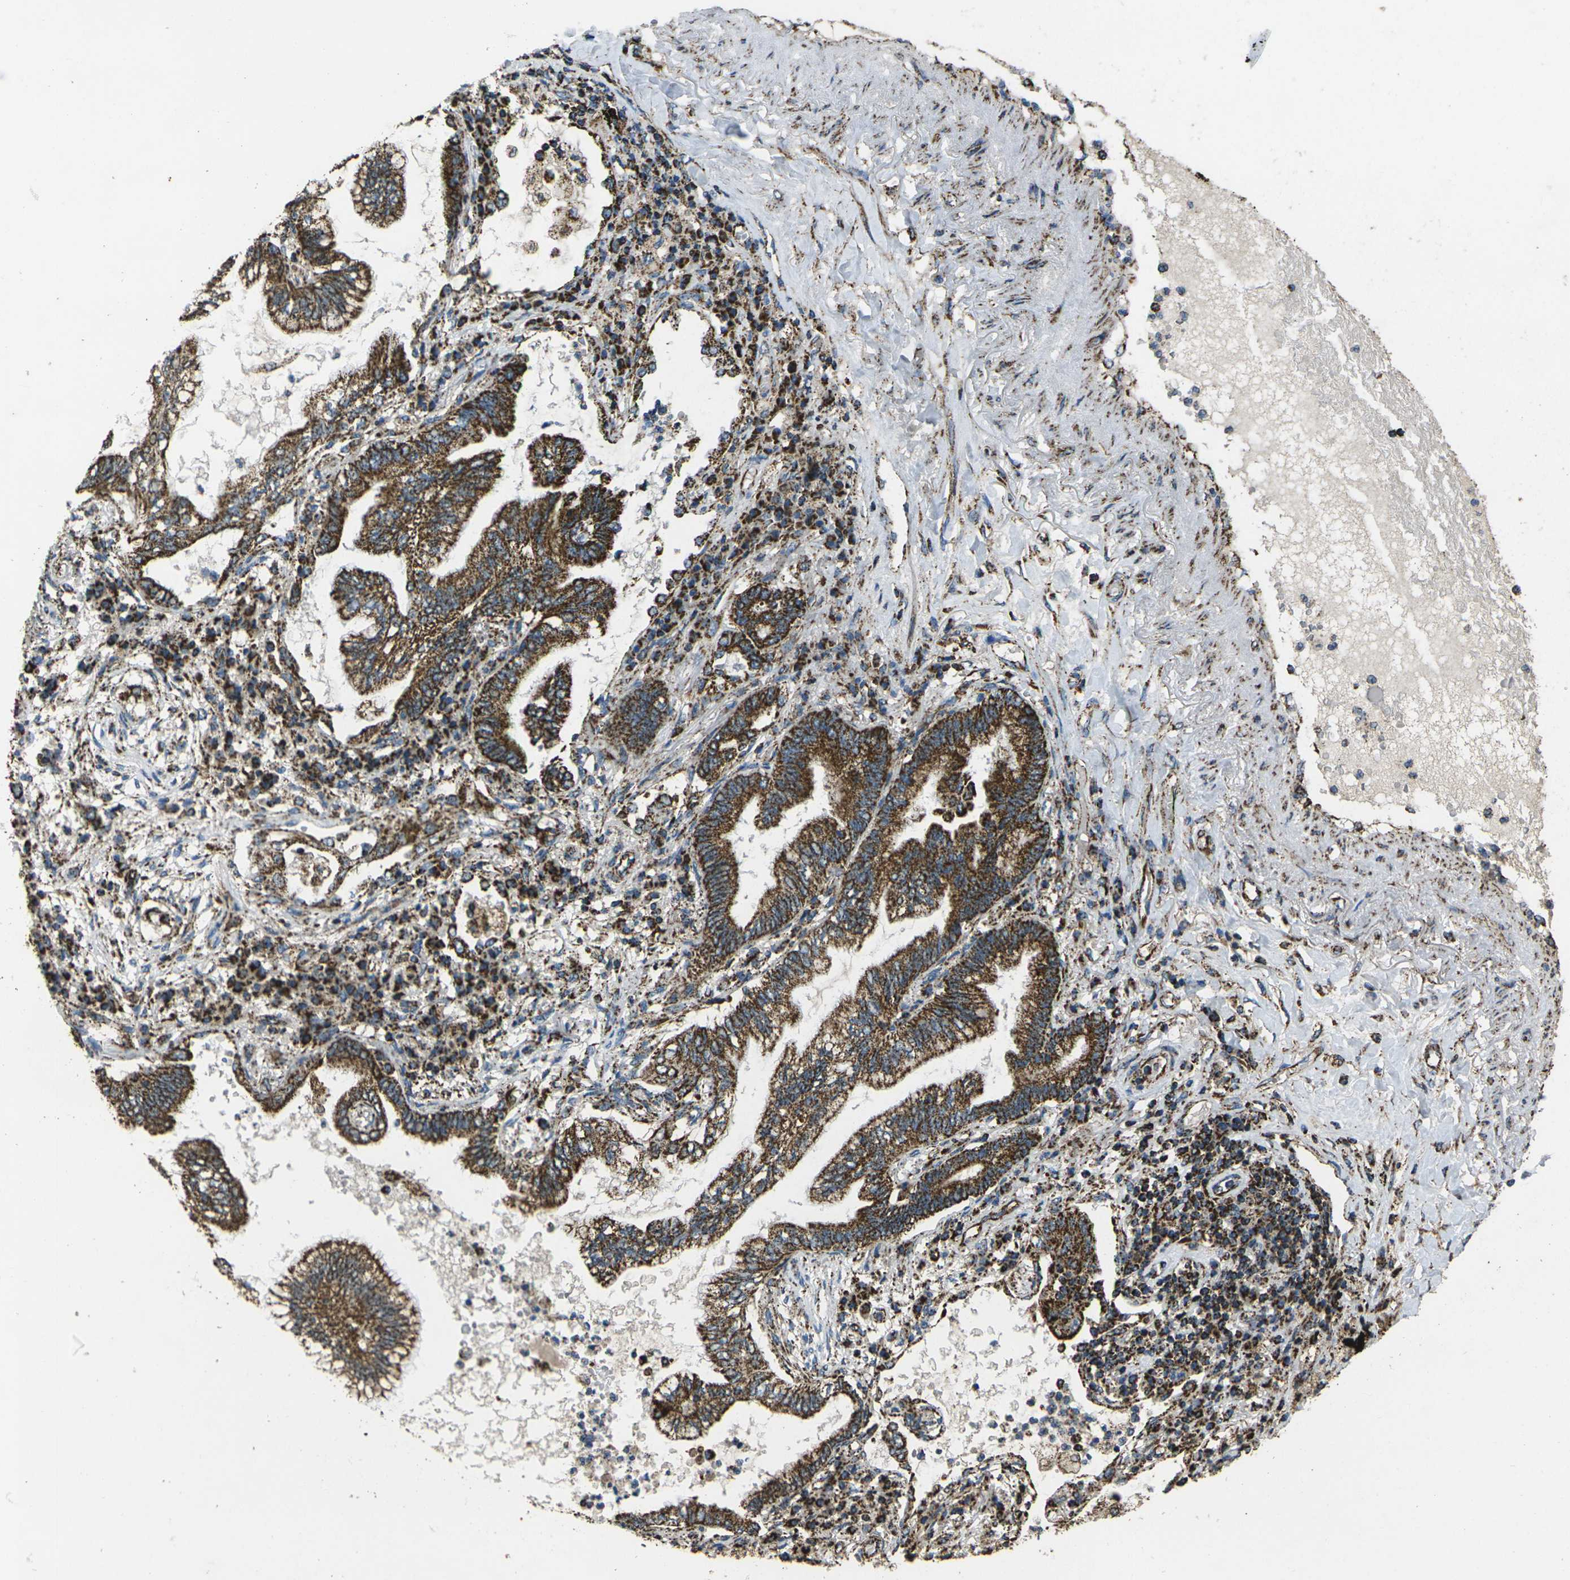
{"staining": {"intensity": "moderate", "quantity": ">75%", "location": "cytoplasmic/membranous"}, "tissue": "lung cancer", "cell_type": "Tumor cells", "image_type": "cancer", "snomed": [{"axis": "morphology", "description": "Normal tissue, NOS"}, {"axis": "morphology", "description": "Adenocarcinoma, NOS"}, {"axis": "topography", "description": "Bronchus"}, {"axis": "topography", "description": "Lung"}], "caption": "Immunohistochemical staining of human adenocarcinoma (lung) displays medium levels of moderate cytoplasmic/membranous staining in approximately >75% of tumor cells. The protein of interest is shown in brown color, while the nuclei are stained blue.", "gene": "KLHL5", "patient": {"sex": "female", "age": 70}}